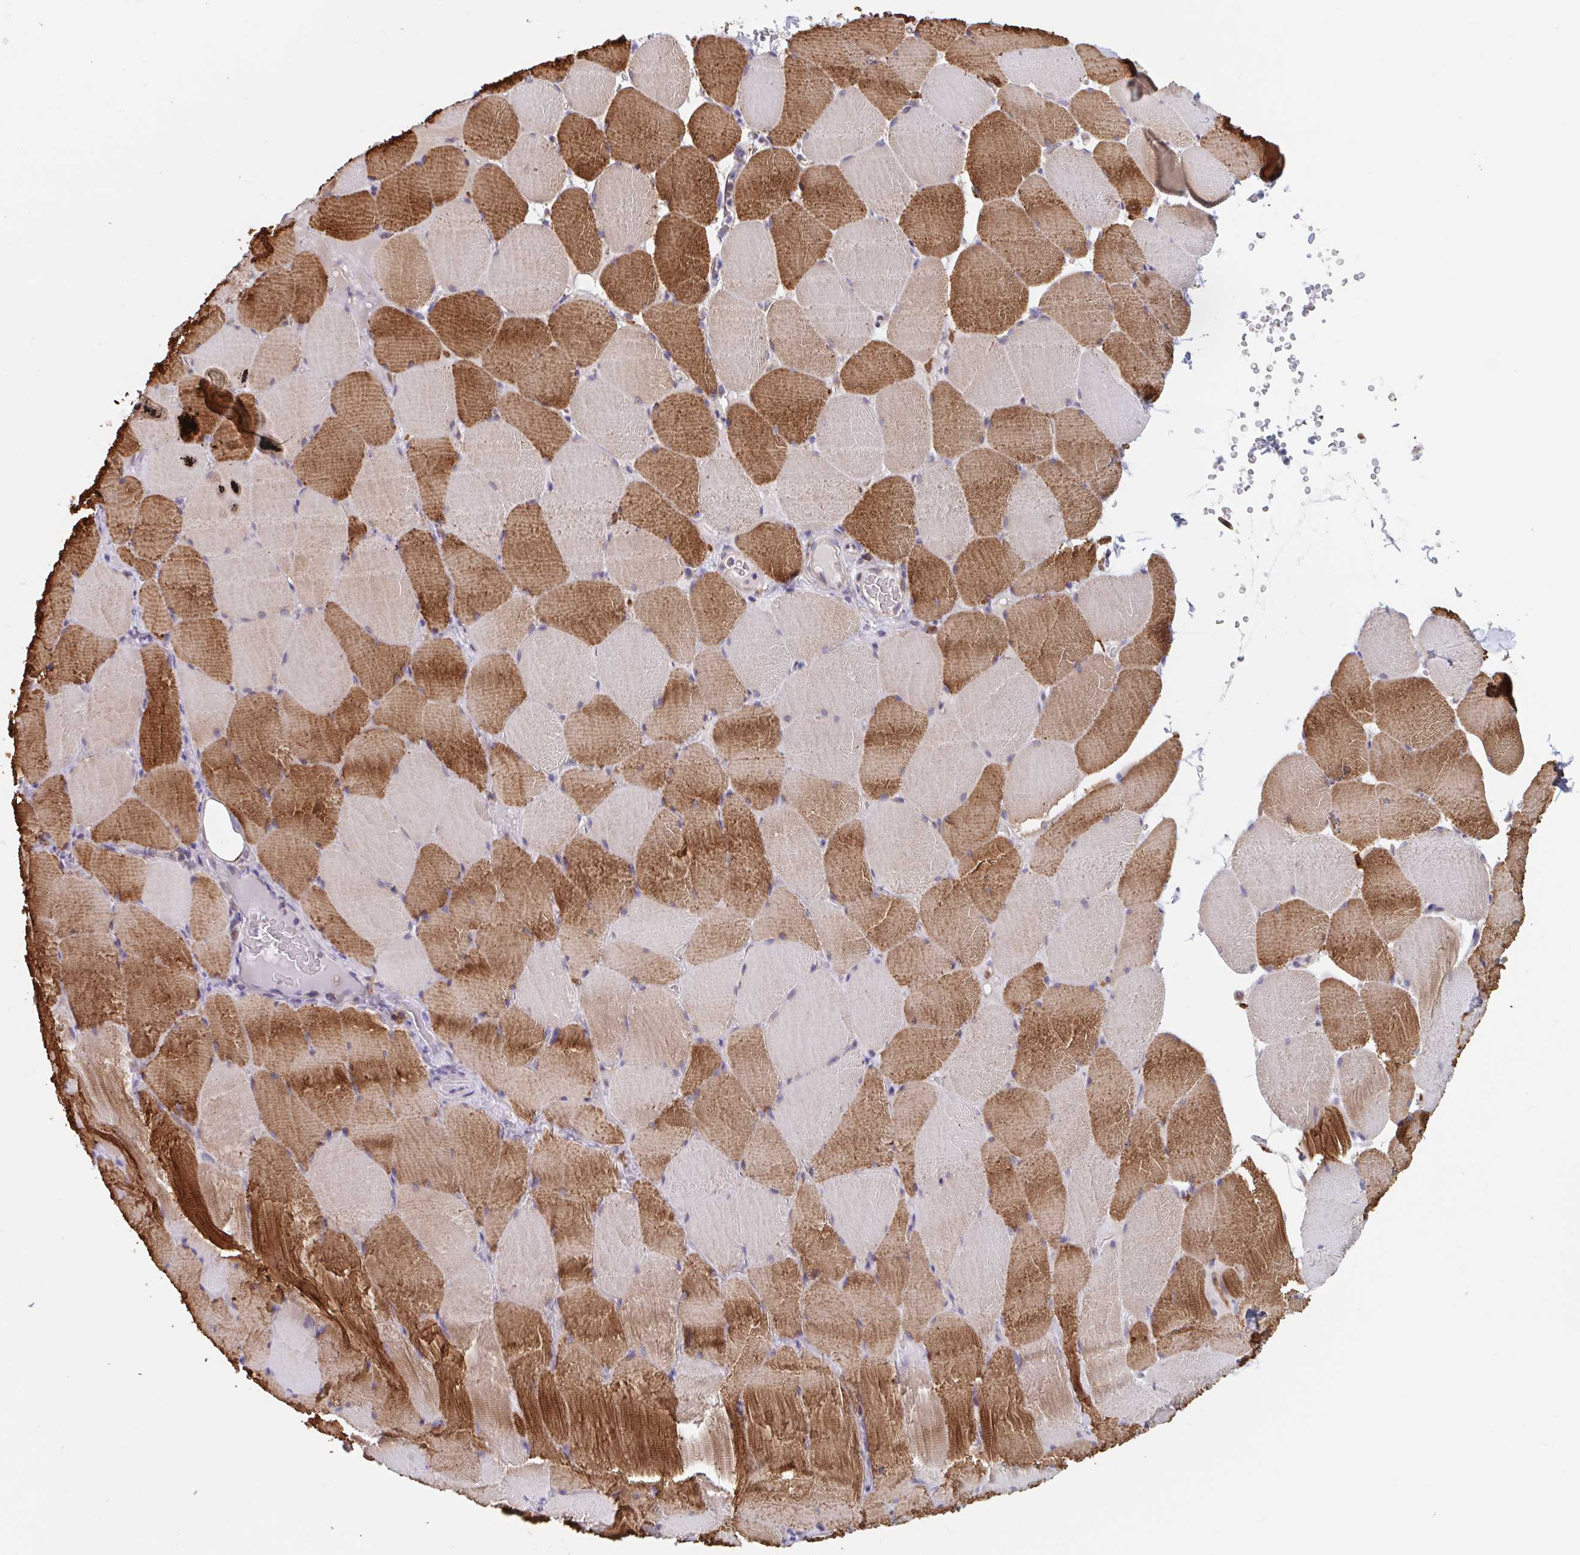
{"staining": {"intensity": "strong", "quantity": "25%-75%", "location": "cytoplasmic/membranous"}, "tissue": "skeletal muscle", "cell_type": "Myocytes", "image_type": "normal", "snomed": [{"axis": "morphology", "description": "Normal tissue, NOS"}, {"axis": "topography", "description": "Skeletal muscle"}, {"axis": "topography", "description": "Head-Neck"}], "caption": "Strong cytoplasmic/membranous expression for a protein is seen in about 25%-75% of myocytes of benign skeletal muscle using immunohistochemistry.", "gene": "SNX8", "patient": {"sex": "male", "age": 66}}